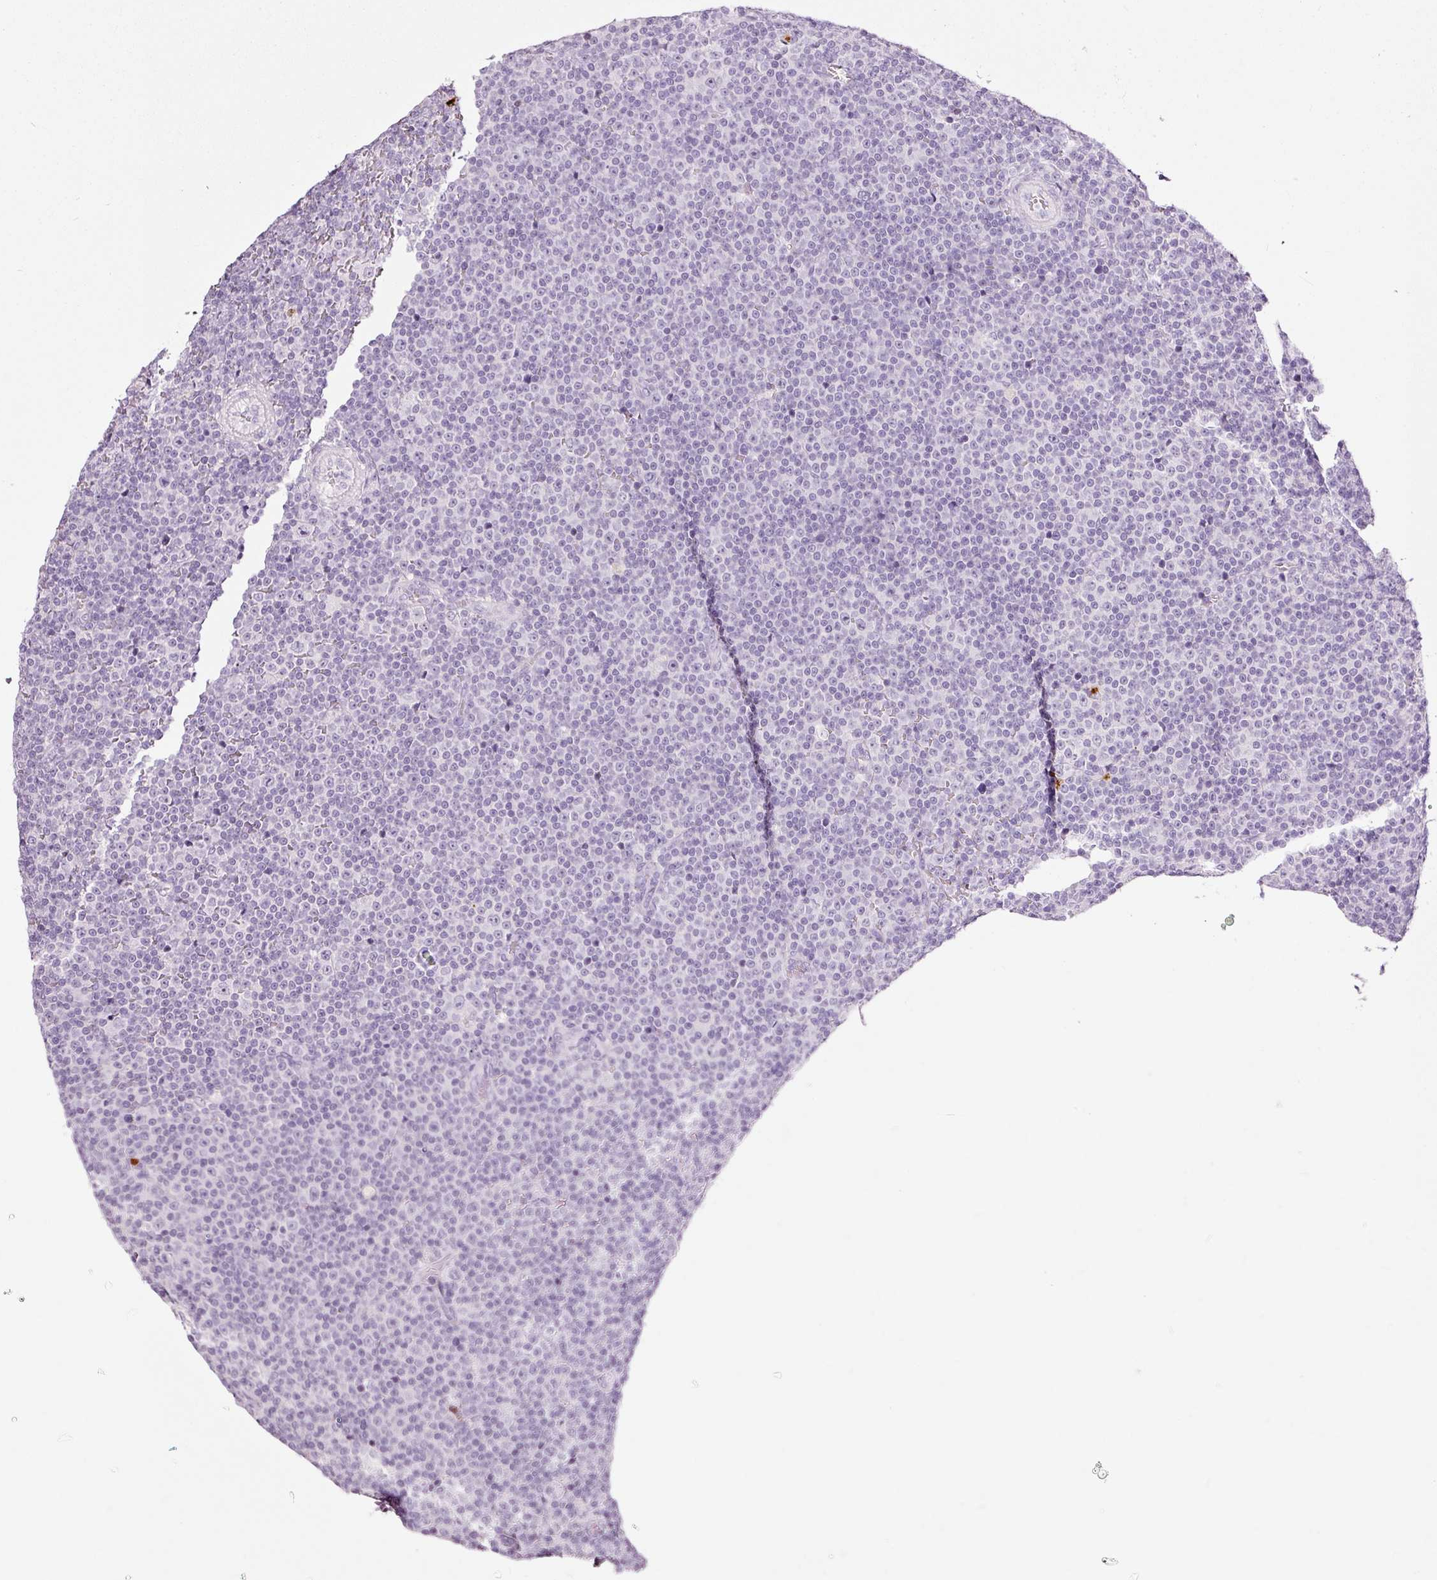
{"staining": {"intensity": "negative", "quantity": "none", "location": "none"}, "tissue": "lymphoma", "cell_type": "Tumor cells", "image_type": "cancer", "snomed": [{"axis": "morphology", "description": "Malignant lymphoma, non-Hodgkin's type, Low grade"}, {"axis": "topography", "description": "Lymph node"}], "caption": "An immunohistochemistry (IHC) image of low-grade malignant lymphoma, non-Hodgkin's type is shown. There is no staining in tumor cells of low-grade malignant lymphoma, non-Hodgkin's type.", "gene": "LAMP3", "patient": {"sex": "female", "age": 67}}